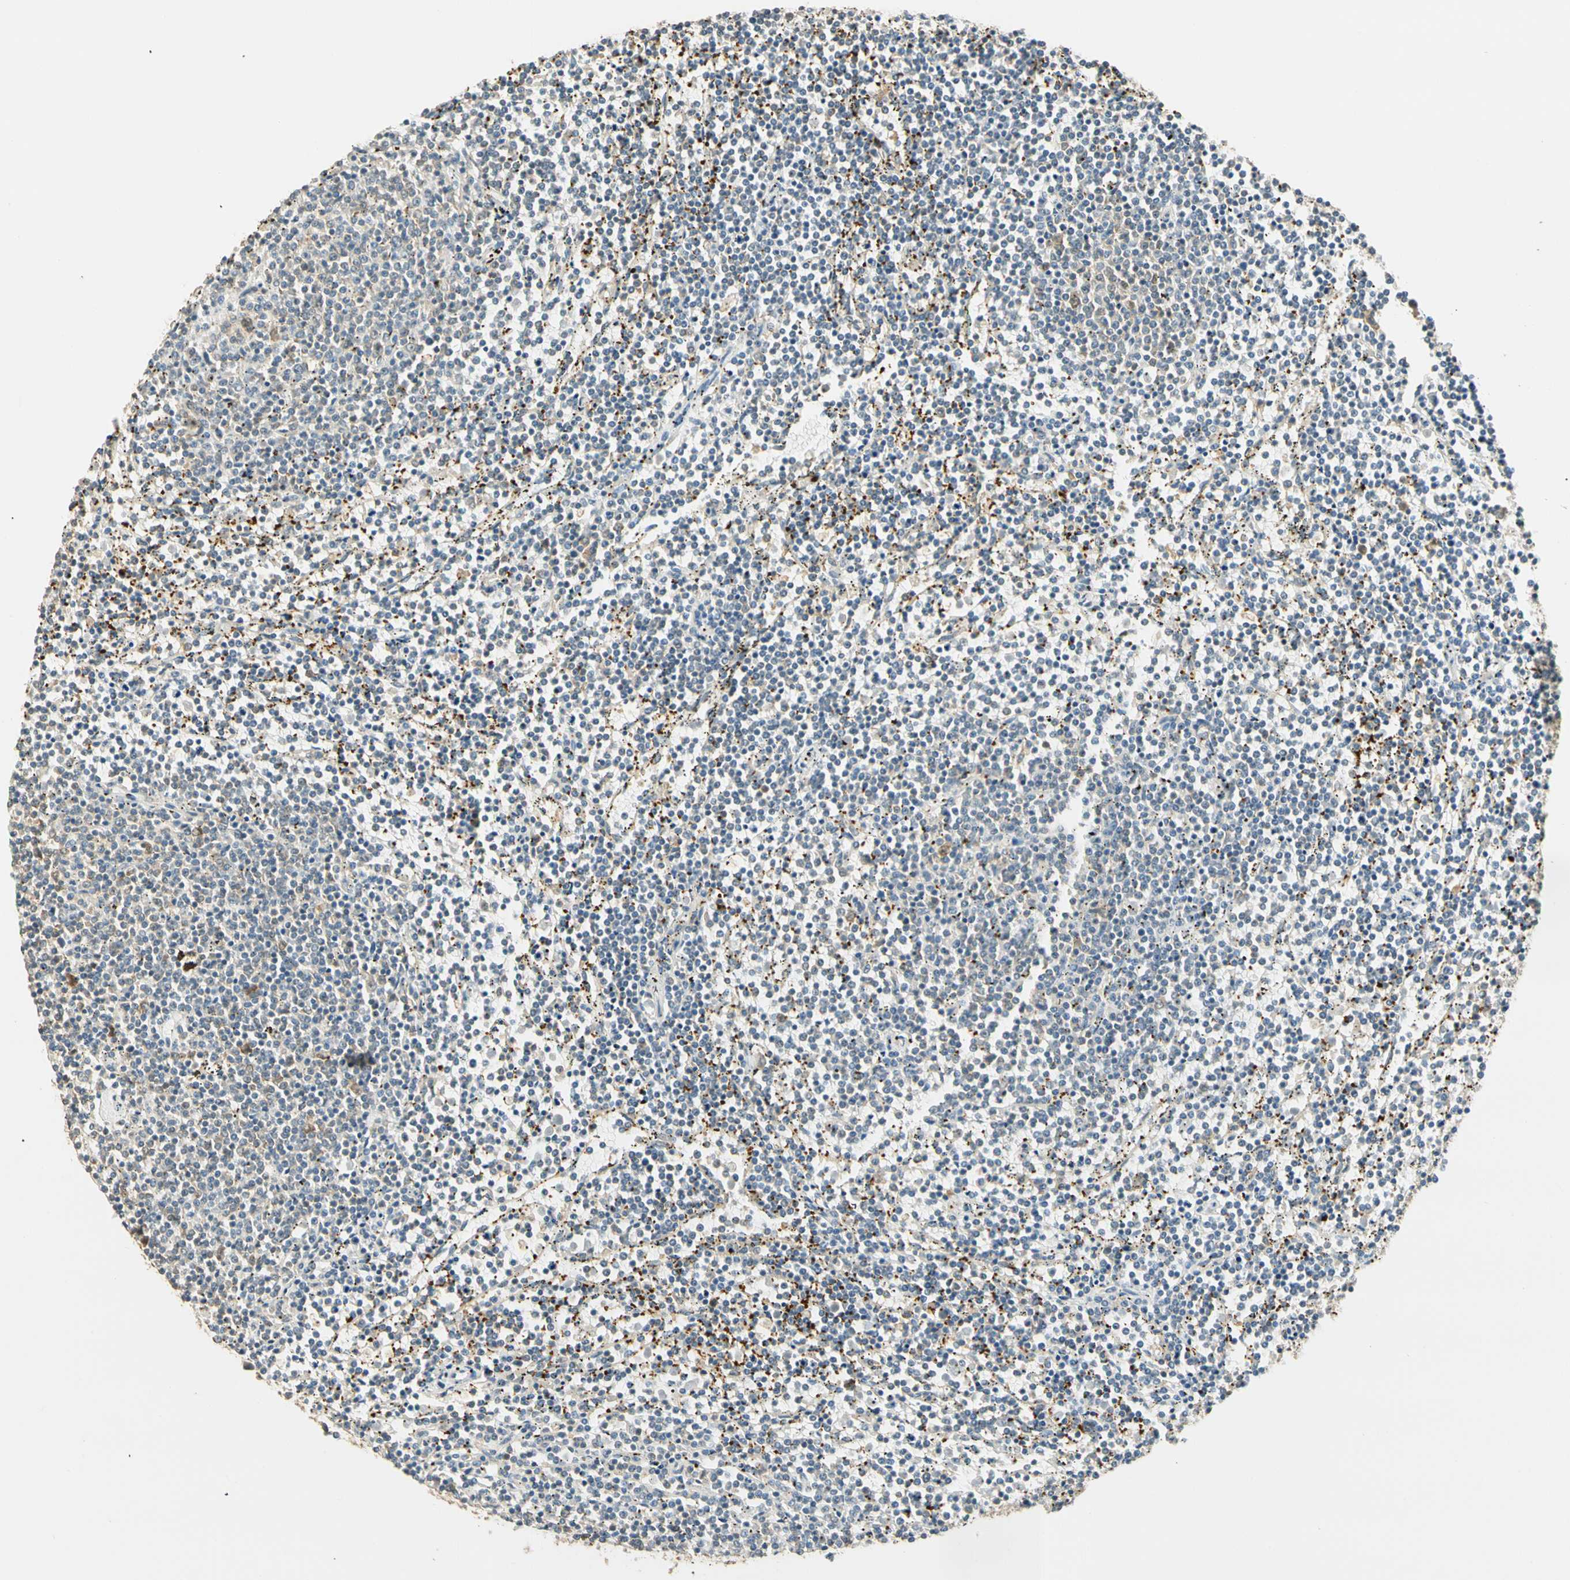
{"staining": {"intensity": "weak", "quantity": "<25%", "location": "cytoplasmic/membranous"}, "tissue": "lymphoma", "cell_type": "Tumor cells", "image_type": "cancer", "snomed": [{"axis": "morphology", "description": "Malignant lymphoma, non-Hodgkin's type, Low grade"}, {"axis": "topography", "description": "Spleen"}], "caption": "High magnification brightfield microscopy of lymphoma stained with DAB (brown) and counterstained with hematoxylin (blue): tumor cells show no significant positivity.", "gene": "RAD18", "patient": {"sex": "female", "age": 50}}